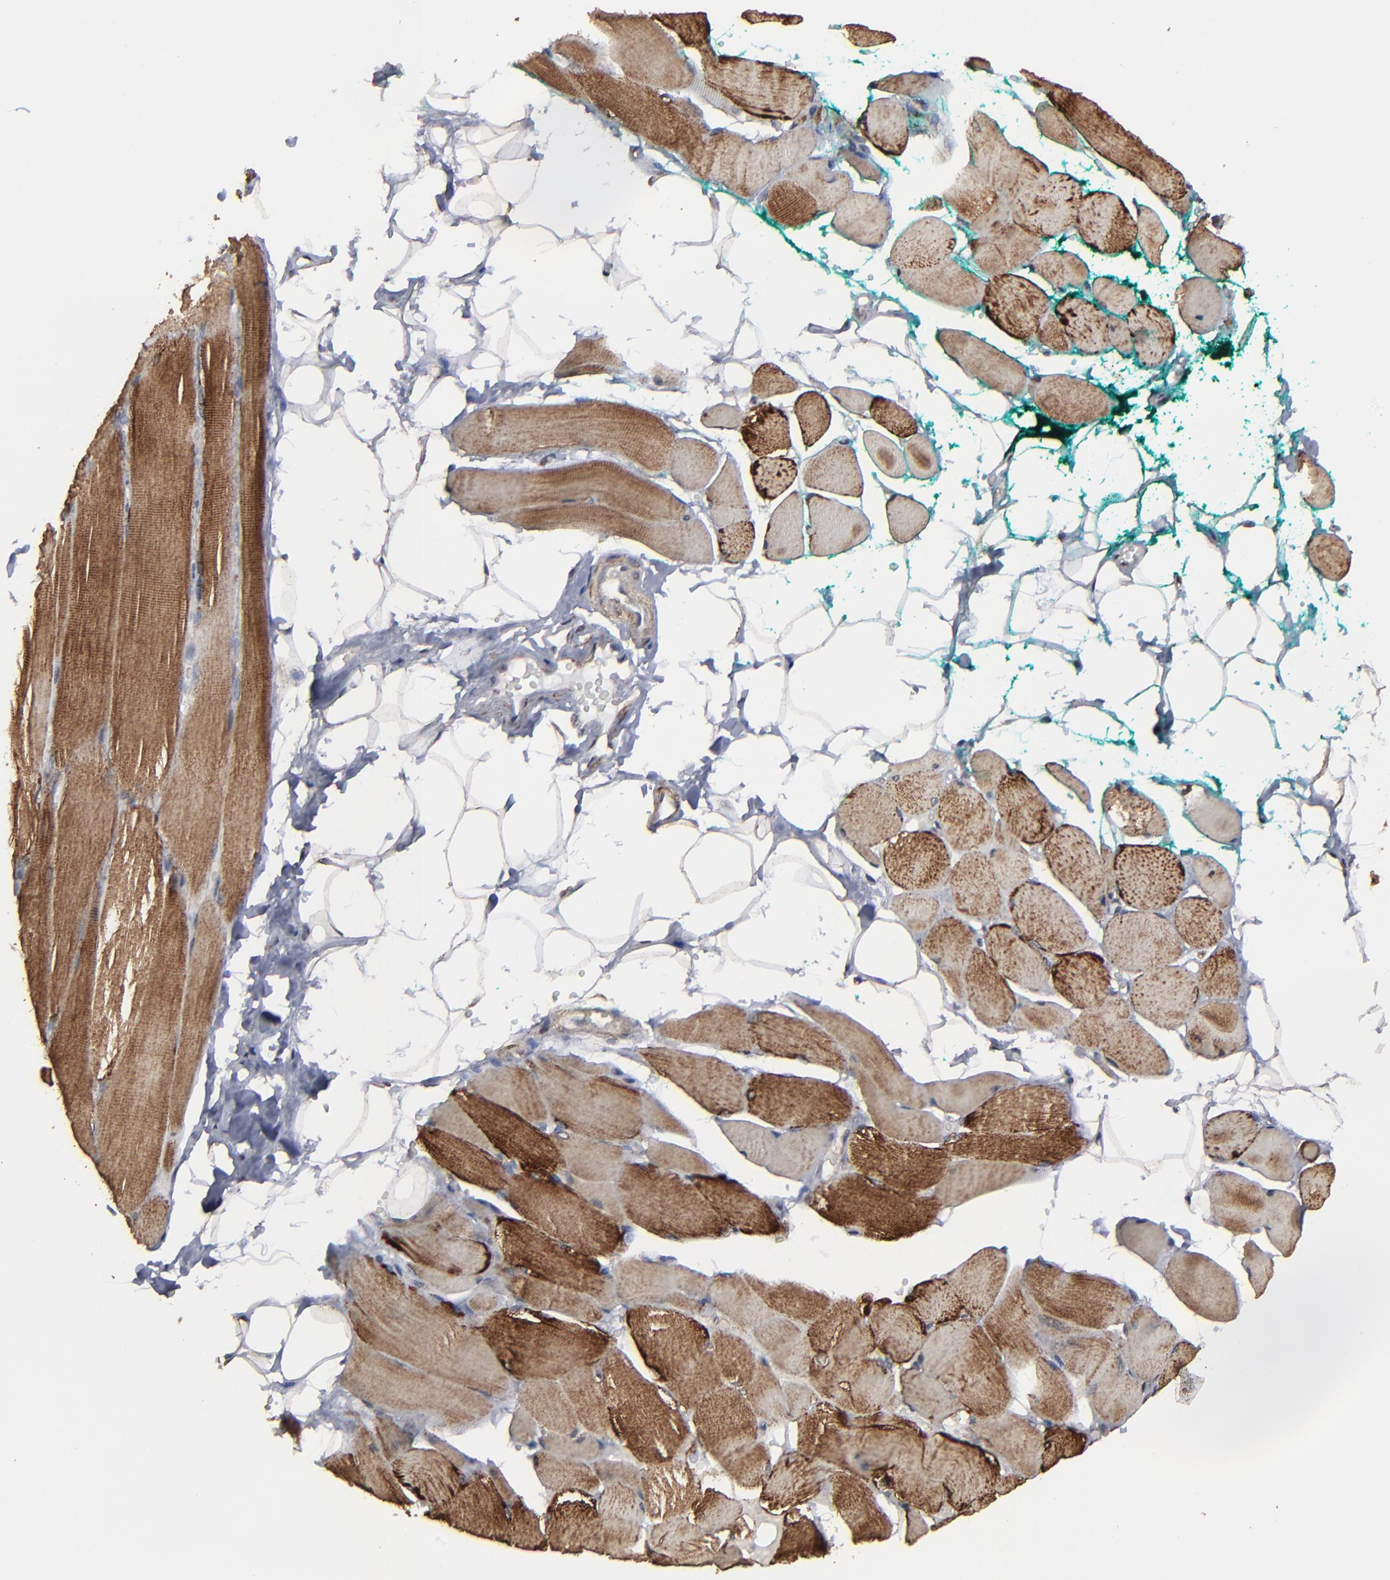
{"staining": {"intensity": "strong", "quantity": "25%-75%", "location": "cytoplasmic/membranous"}, "tissue": "skeletal muscle", "cell_type": "Myocytes", "image_type": "normal", "snomed": [{"axis": "morphology", "description": "Normal tissue, NOS"}, {"axis": "topography", "description": "Skeletal muscle"}, {"axis": "topography", "description": "Peripheral nerve tissue"}], "caption": "This photomicrograph displays IHC staining of benign human skeletal muscle, with high strong cytoplasmic/membranous staining in approximately 25%-75% of myocytes.", "gene": "BNIP3", "patient": {"sex": "female", "age": 84}}